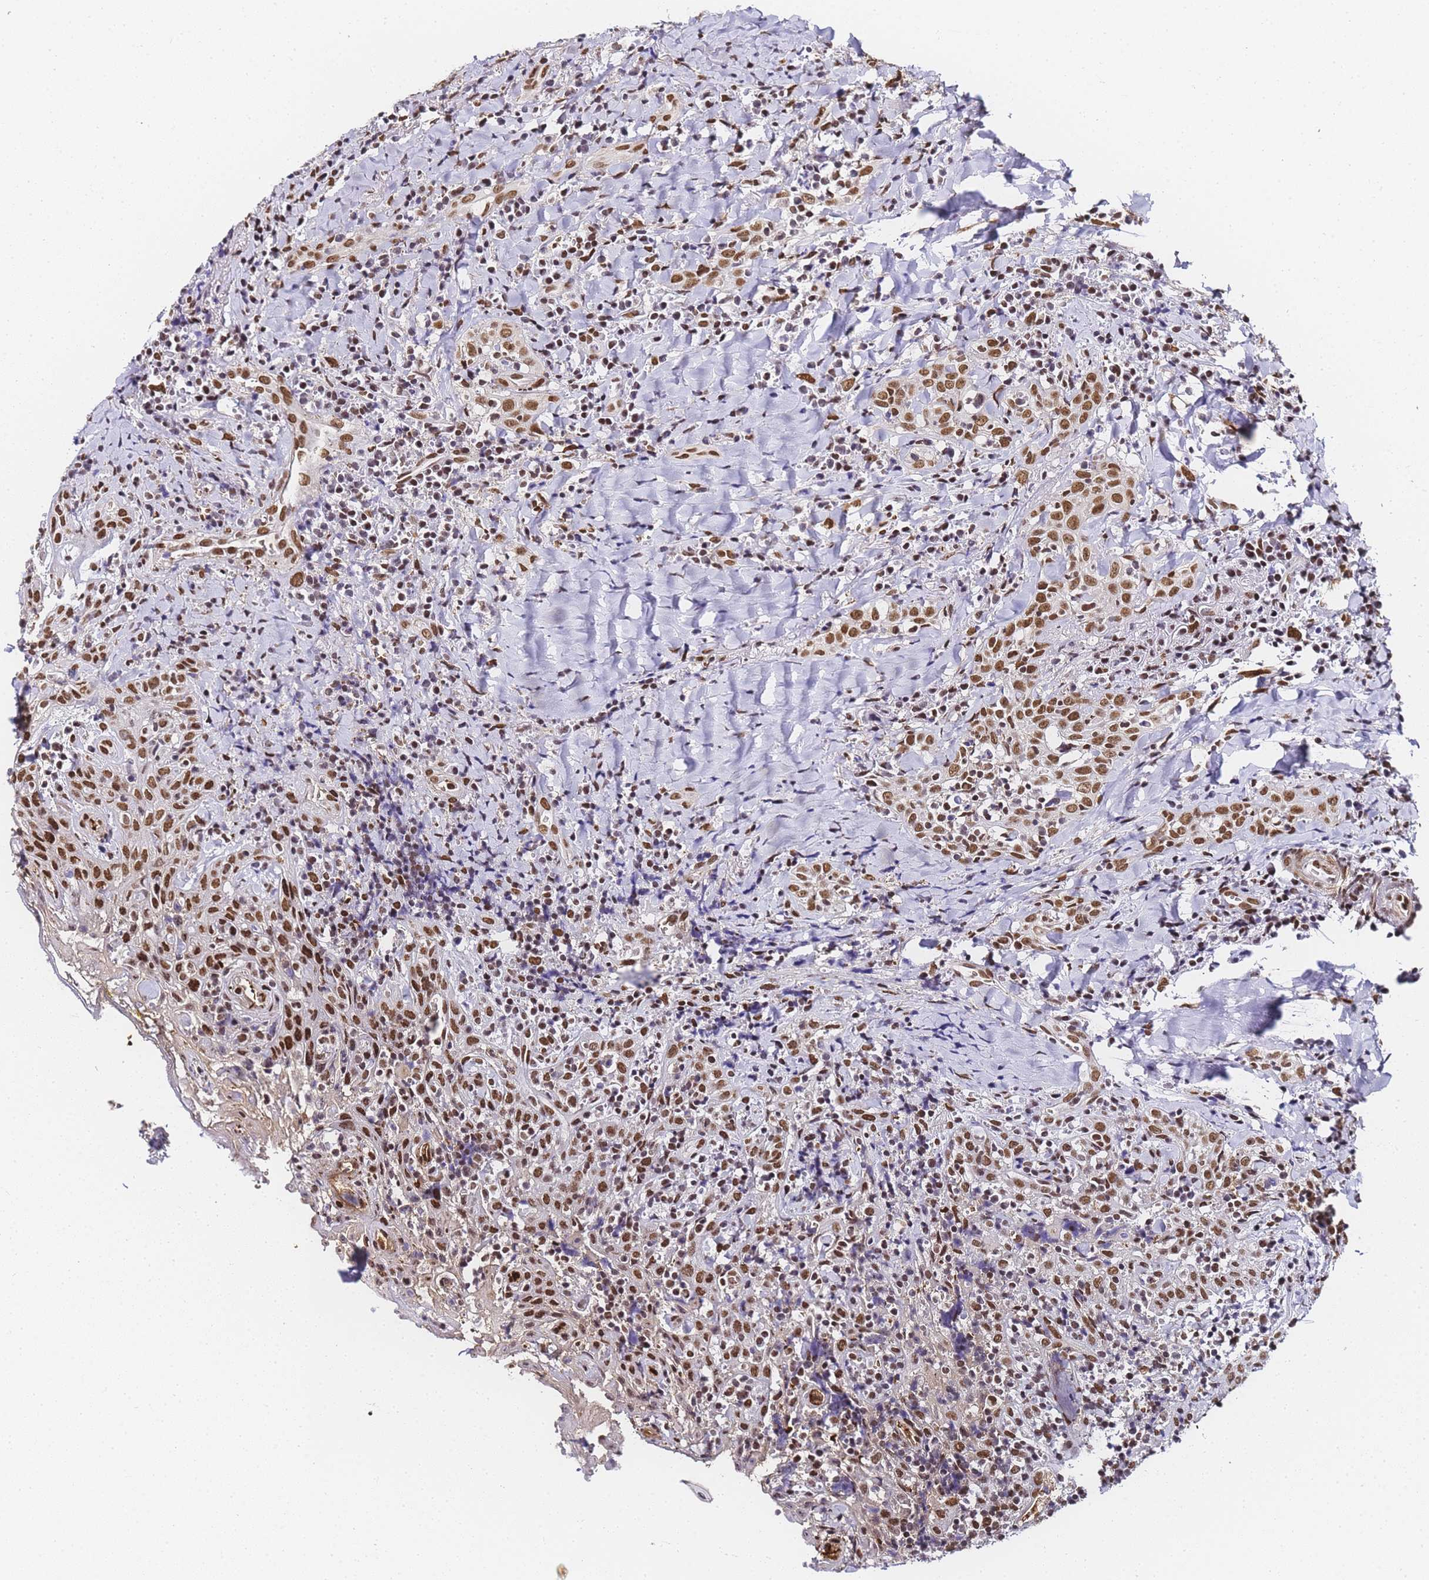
{"staining": {"intensity": "moderate", "quantity": ">75%", "location": "nuclear"}, "tissue": "head and neck cancer", "cell_type": "Tumor cells", "image_type": "cancer", "snomed": [{"axis": "morphology", "description": "Squamous cell carcinoma, NOS"}, {"axis": "topography", "description": "Head-Neck"}], "caption": "A high-resolution image shows IHC staining of head and neck cancer (squamous cell carcinoma), which demonstrates moderate nuclear staining in approximately >75% of tumor cells.", "gene": "POLR1A", "patient": {"sex": "female", "age": 70}}